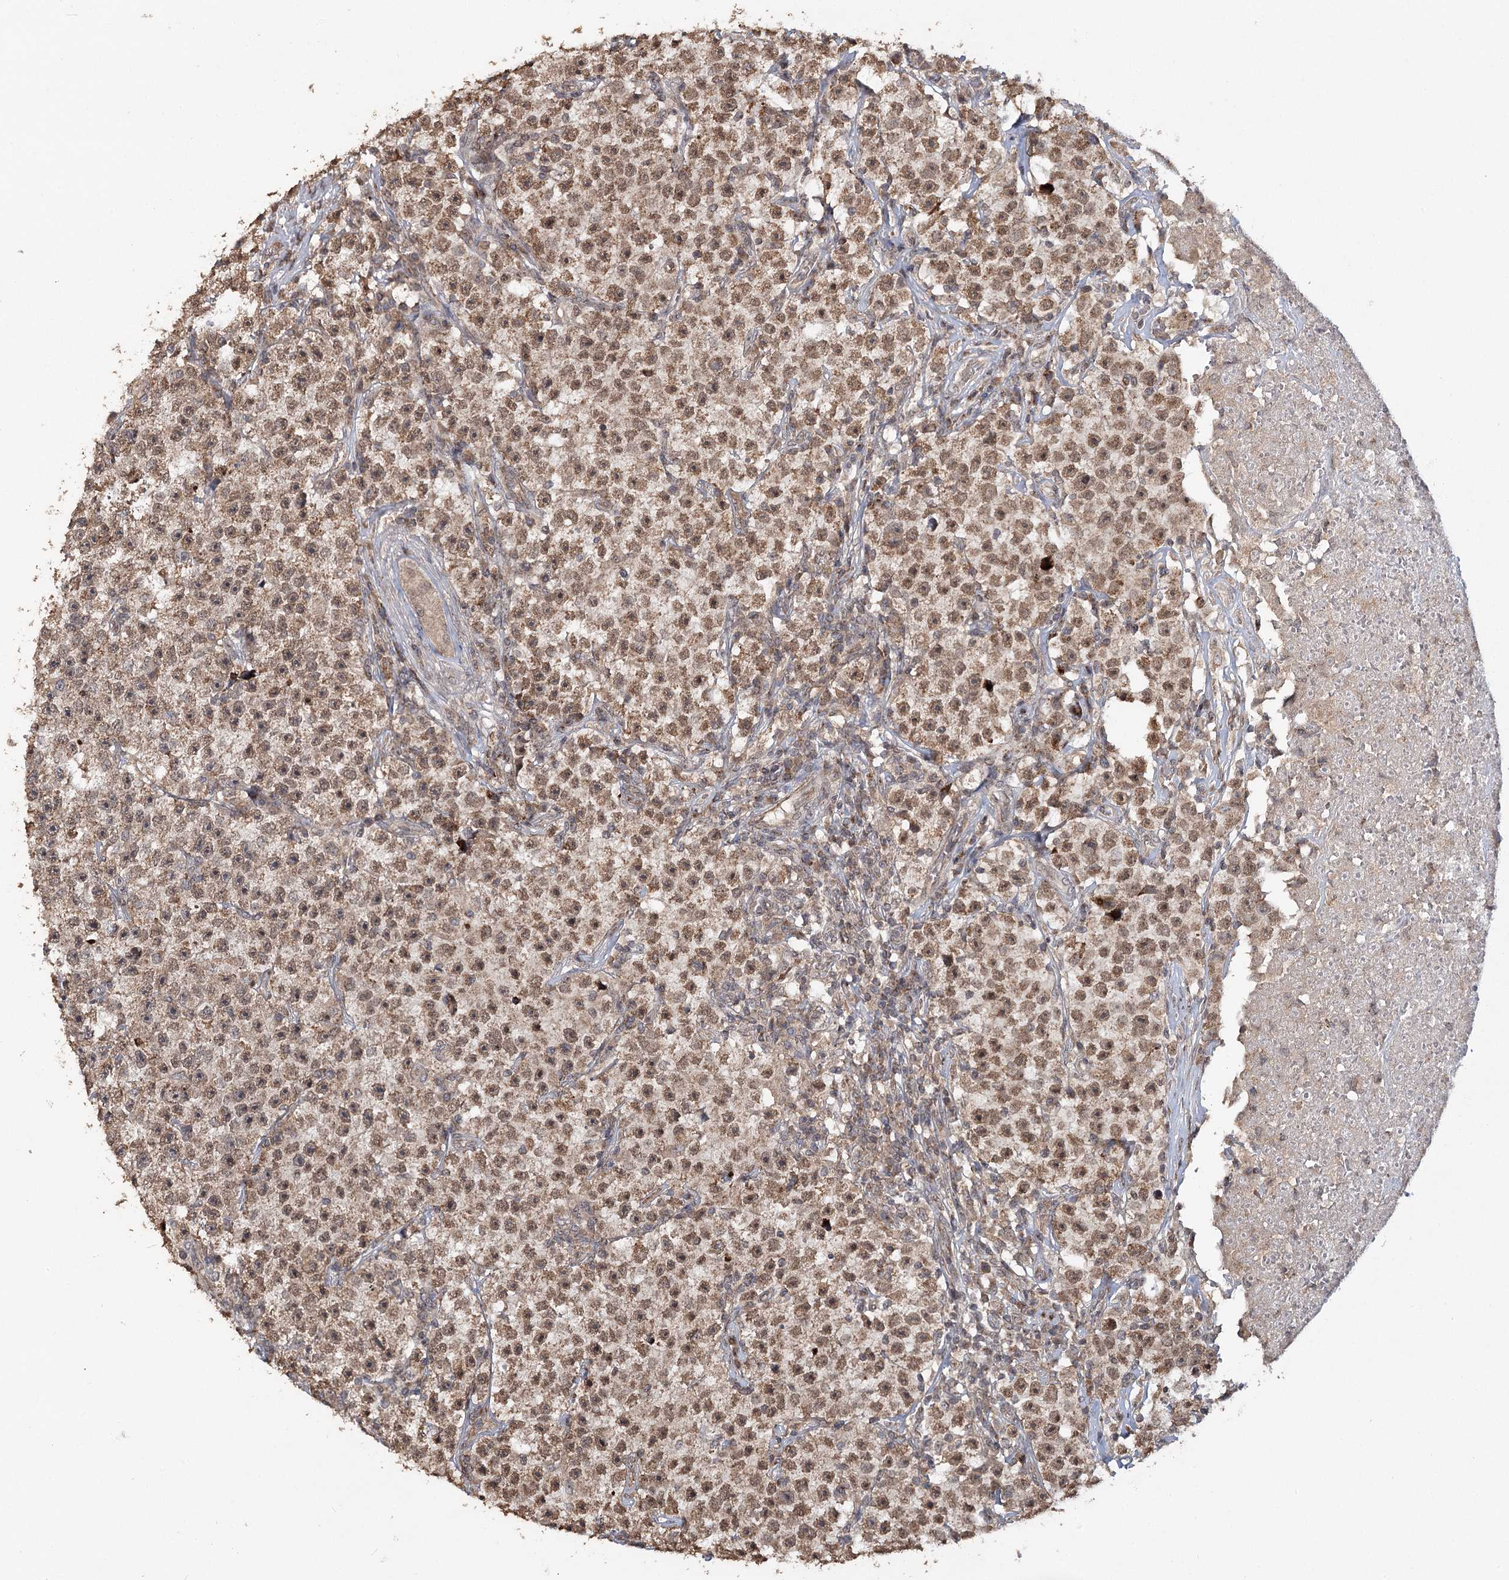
{"staining": {"intensity": "moderate", "quantity": ">75%", "location": "cytoplasmic/membranous,nuclear"}, "tissue": "testis cancer", "cell_type": "Tumor cells", "image_type": "cancer", "snomed": [{"axis": "morphology", "description": "Seminoma, NOS"}, {"axis": "topography", "description": "Testis"}], "caption": "Immunohistochemistry micrograph of neoplastic tissue: testis cancer stained using IHC reveals medium levels of moderate protein expression localized specifically in the cytoplasmic/membranous and nuclear of tumor cells, appearing as a cytoplasmic/membranous and nuclear brown color.", "gene": "ZNRF3", "patient": {"sex": "male", "age": 22}}